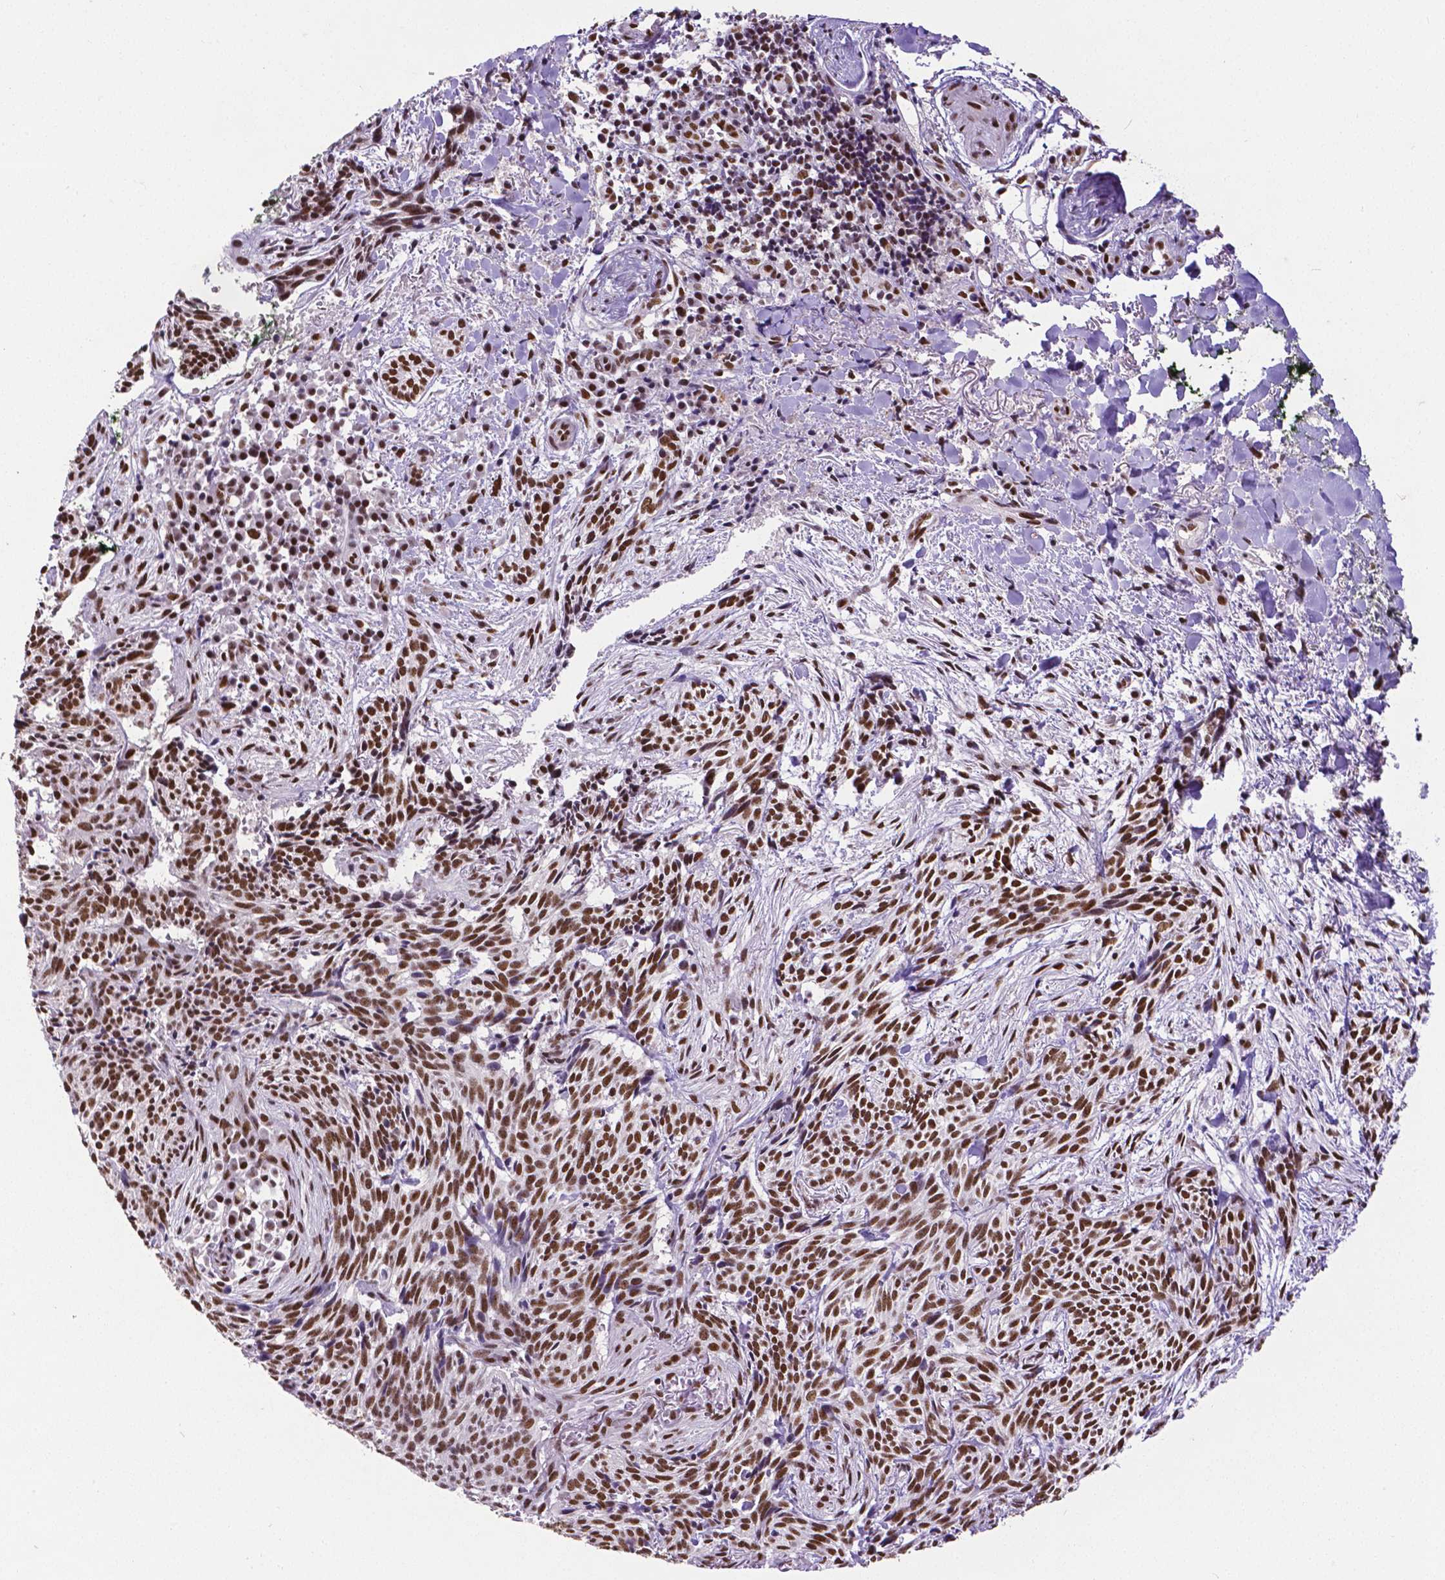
{"staining": {"intensity": "strong", "quantity": ">75%", "location": "nuclear"}, "tissue": "skin cancer", "cell_type": "Tumor cells", "image_type": "cancer", "snomed": [{"axis": "morphology", "description": "Basal cell carcinoma"}, {"axis": "topography", "description": "Skin"}], "caption": "Protein staining of basal cell carcinoma (skin) tissue shows strong nuclear expression in approximately >75% of tumor cells.", "gene": "ATRX", "patient": {"sex": "male", "age": 71}}